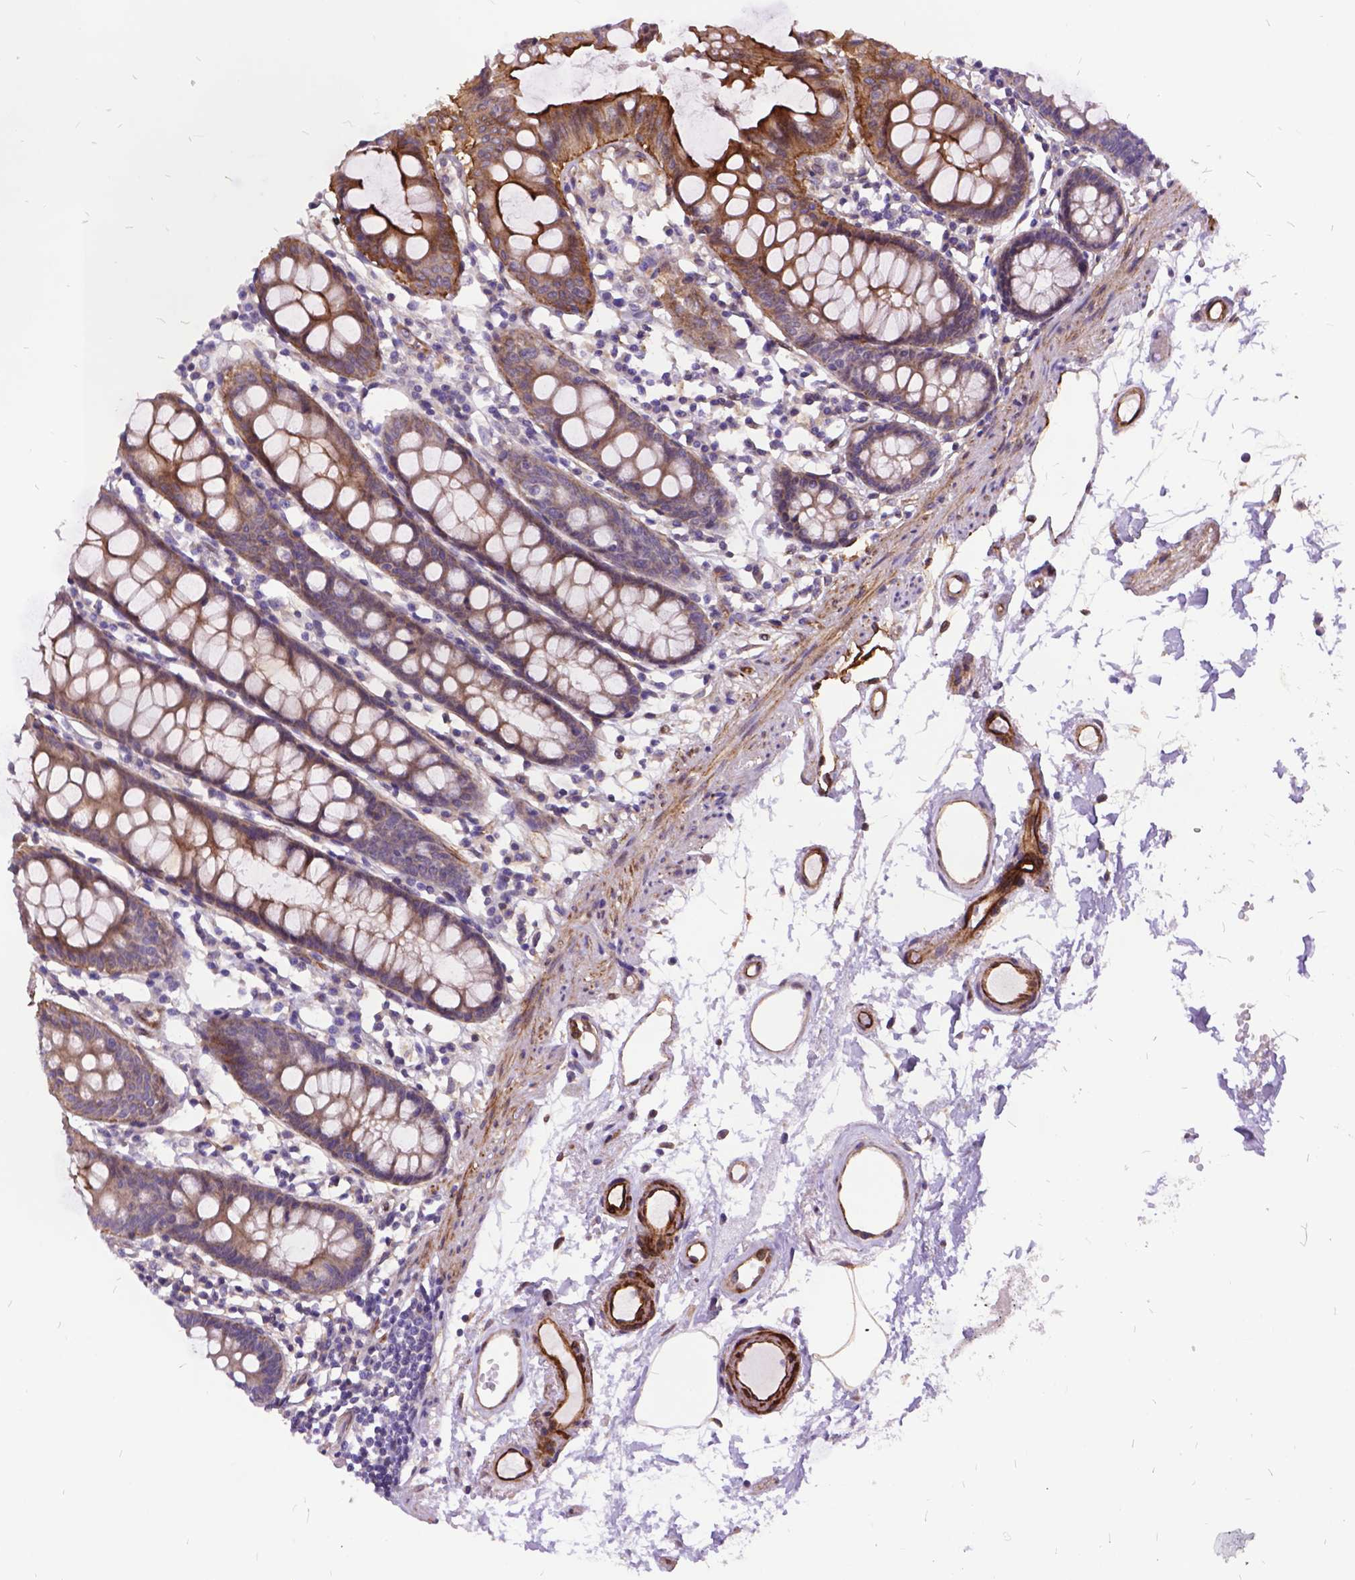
{"staining": {"intensity": "strong", "quantity": ">75%", "location": "cytoplasmic/membranous"}, "tissue": "colon", "cell_type": "Endothelial cells", "image_type": "normal", "snomed": [{"axis": "morphology", "description": "Normal tissue, NOS"}, {"axis": "topography", "description": "Colon"}], "caption": "Immunohistochemistry micrograph of benign colon: colon stained using immunohistochemistry (IHC) exhibits high levels of strong protein expression localized specifically in the cytoplasmic/membranous of endothelial cells, appearing as a cytoplasmic/membranous brown color.", "gene": "GRB7", "patient": {"sex": "female", "age": 84}}